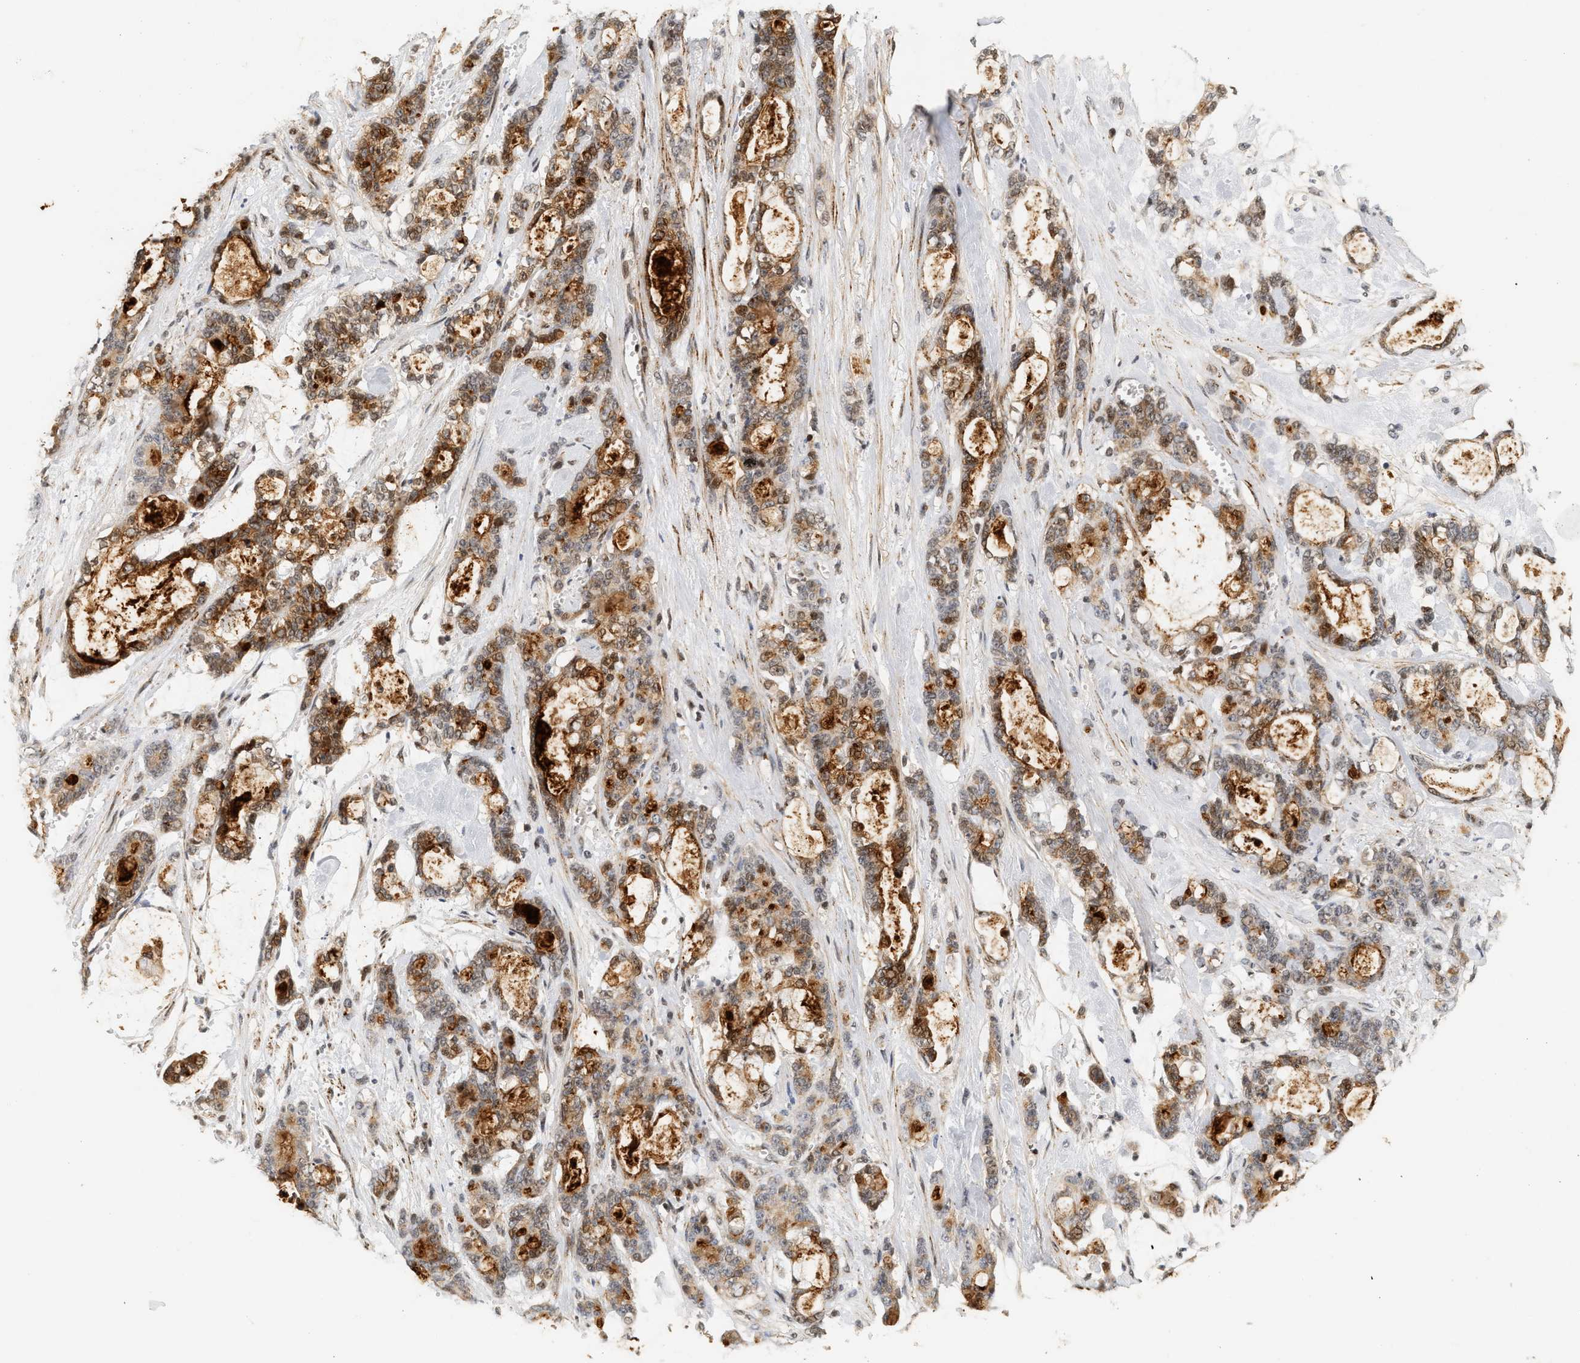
{"staining": {"intensity": "moderate", "quantity": "25%-75%", "location": "cytoplasmic/membranous"}, "tissue": "pancreatic cancer", "cell_type": "Tumor cells", "image_type": "cancer", "snomed": [{"axis": "morphology", "description": "Adenocarcinoma, NOS"}, {"axis": "topography", "description": "Pancreas"}], "caption": "Adenocarcinoma (pancreatic) stained with IHC exhibits moderate cytoplasmic/membranous staining in approximately 25%-75% of tumor cells. Nuclei are stained in blue.", "gene": "PLXND1", "patient": {"sex": "female", "age": 73}}